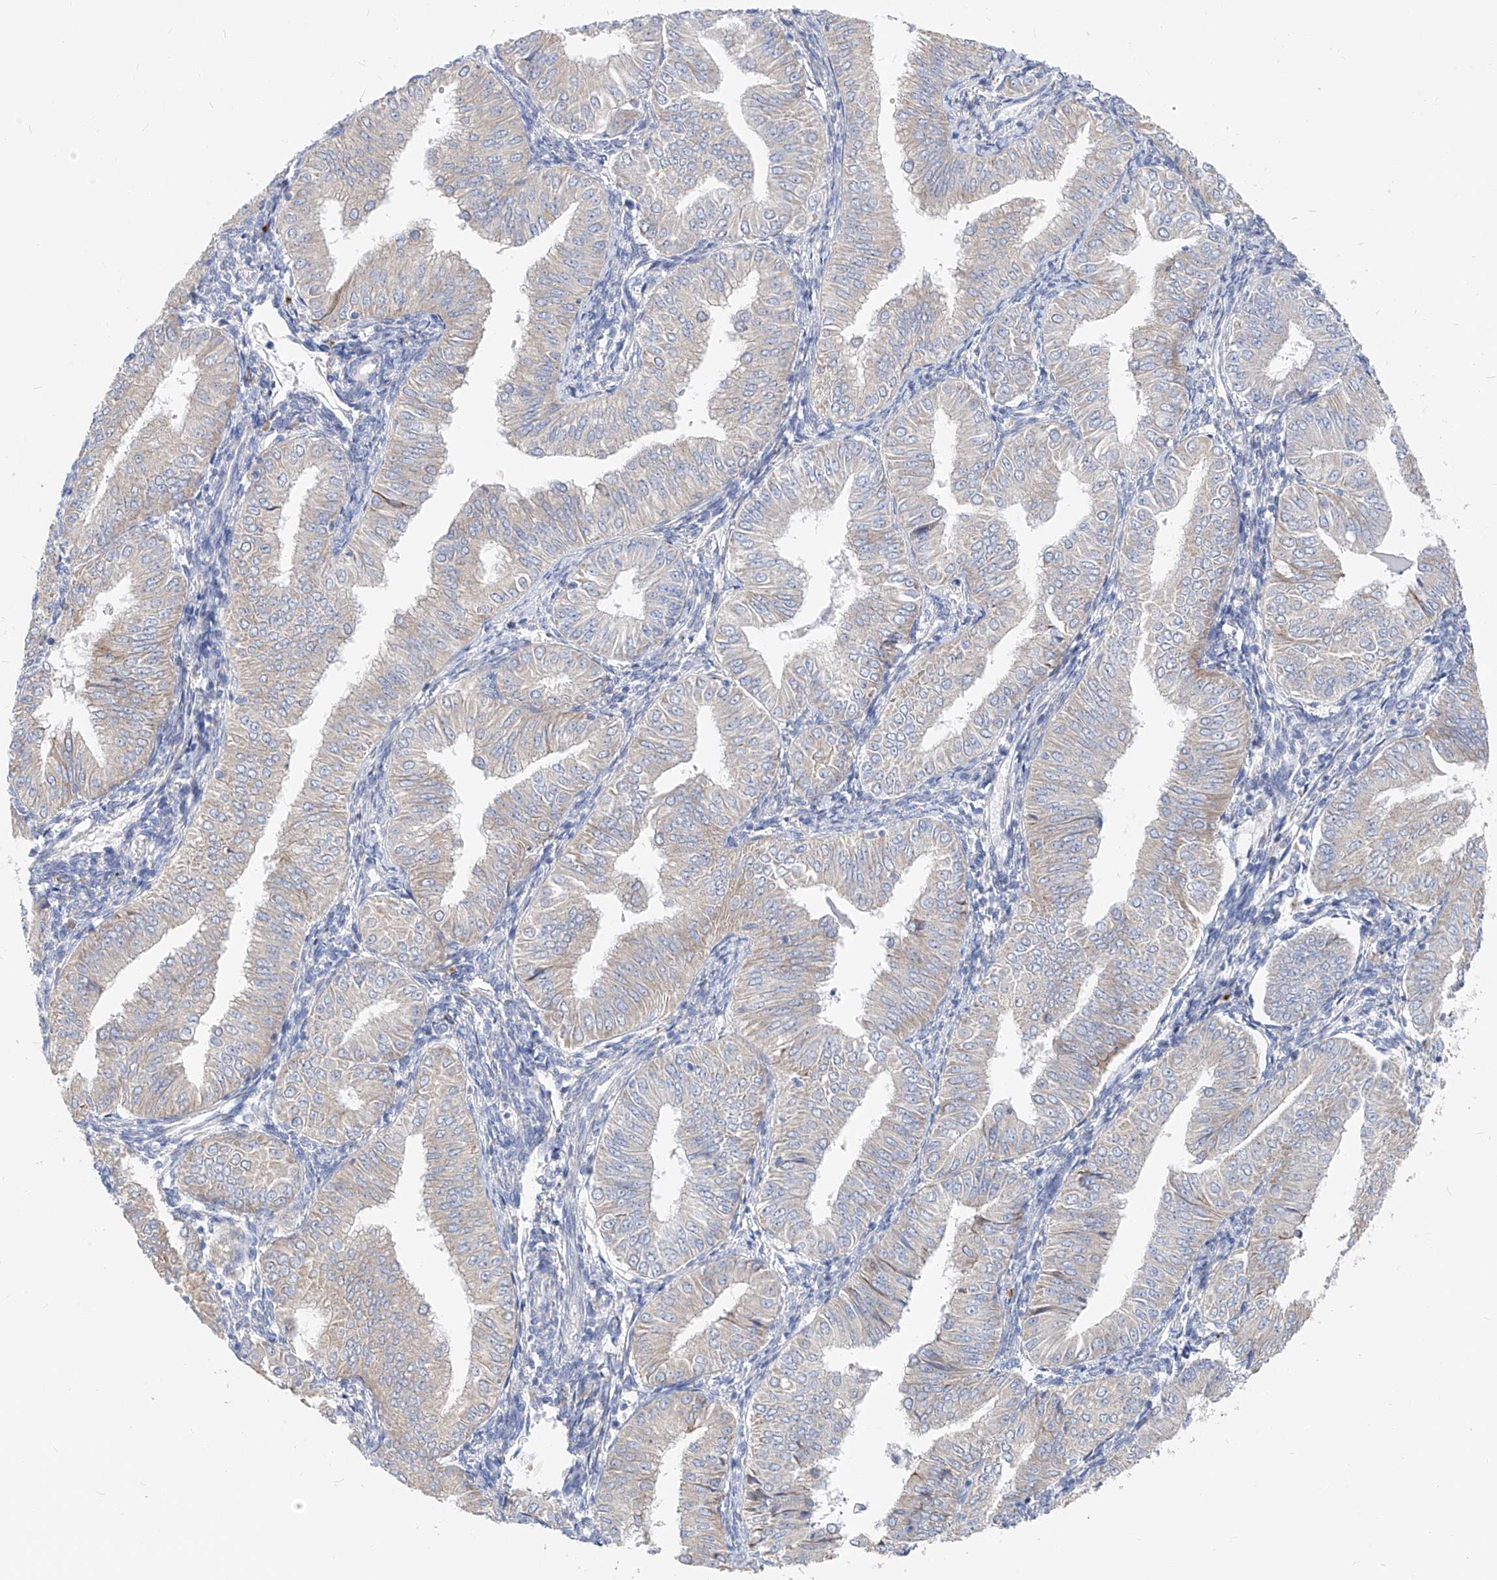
{"staining": {"intensity": "weak", "quantity": "<25%", "location": "cytoplasmic/membranous"}, "tissue": "endometrial cancer", "cell_type": "Tumor cells", "image_type": "cancer", "snomed": [{"axis": "morphology", "description": "Normal tissue, NOS"}, {"axis": "morphology", "description": "Adenocarcinoma, NOS"}, {"axis": "topography", "description": "Endometrium"}], "caption": "Tumor cells show no significant staining in adenocarcinoma (endometrial).", "gene": "UFL1", "patient": {"sex": "female", "age": 53}}